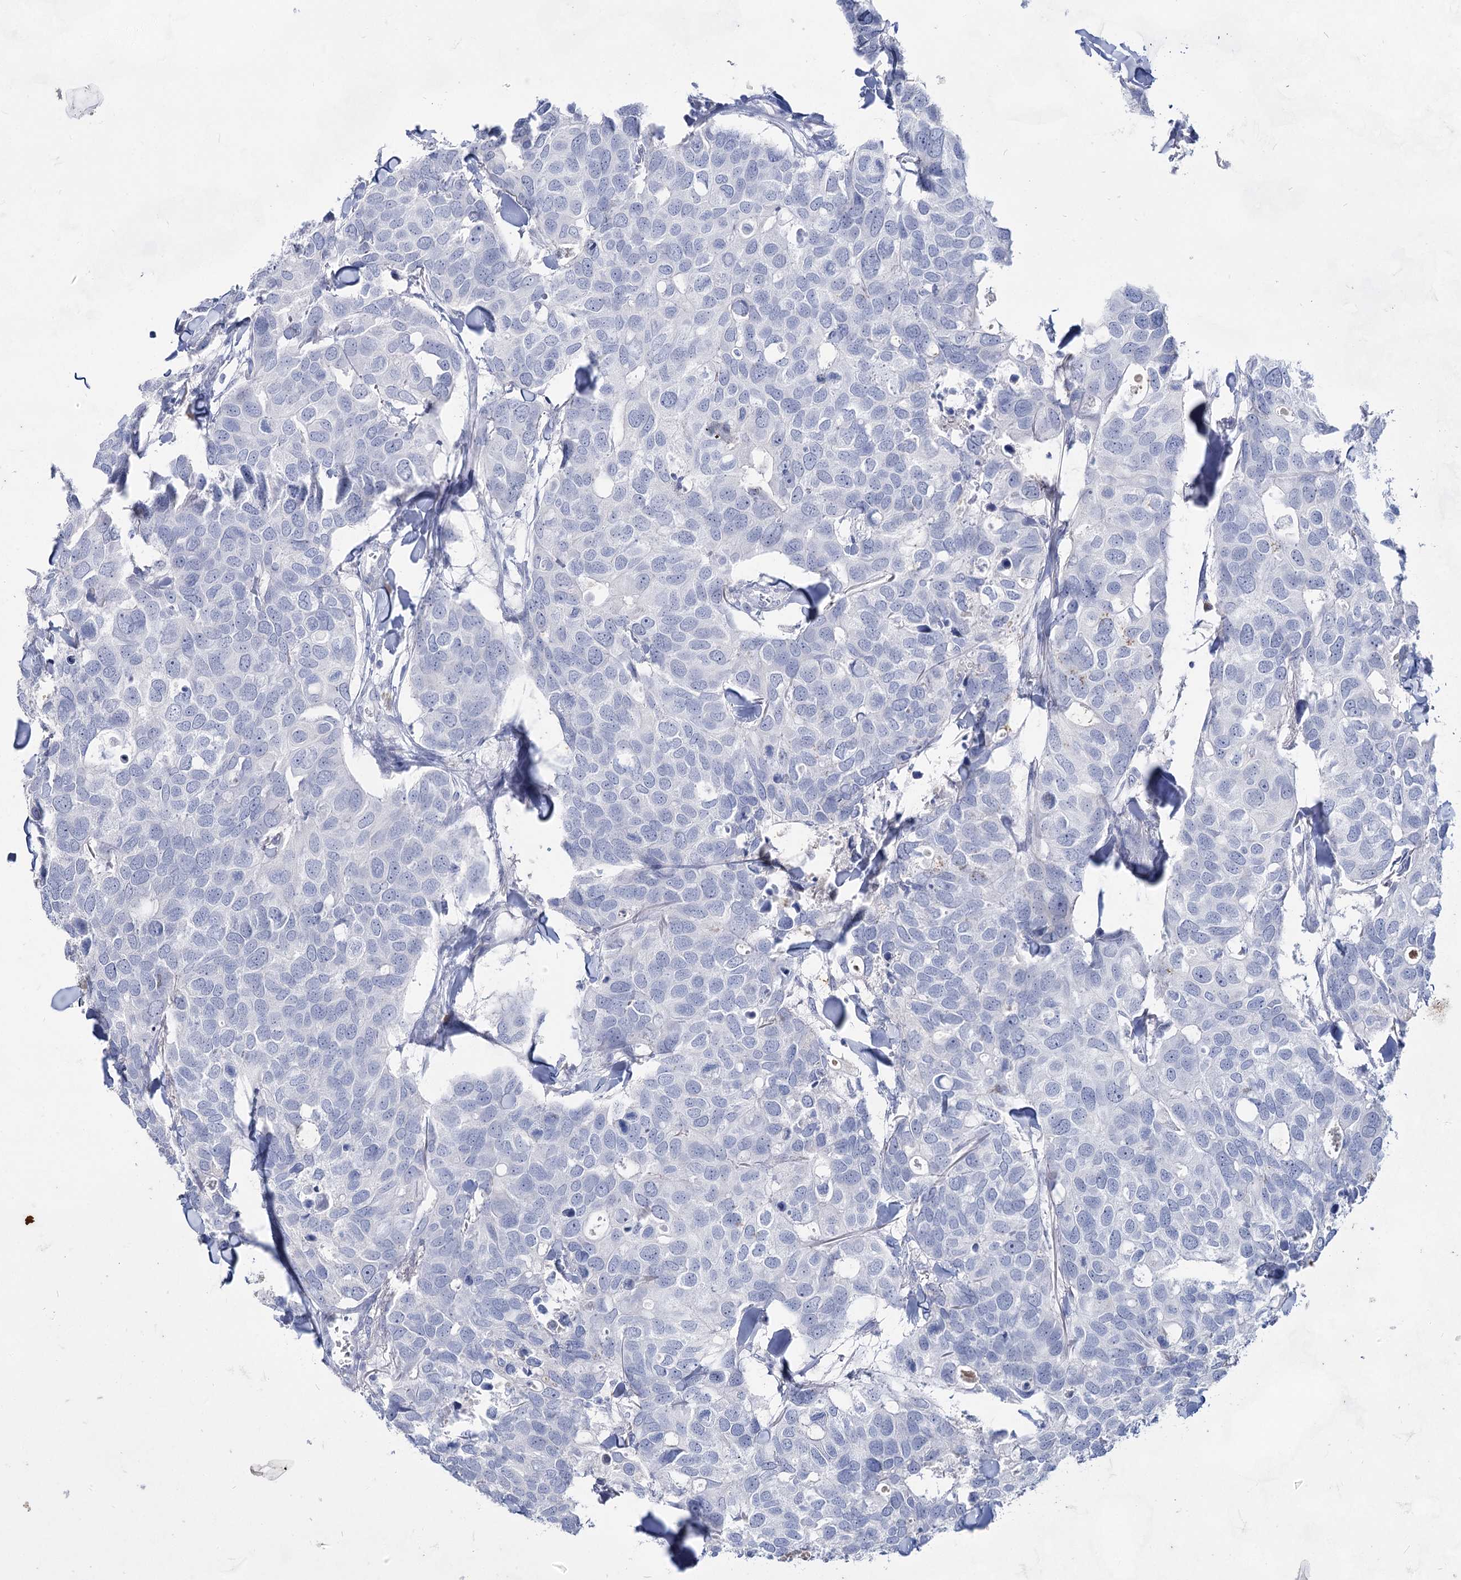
{"staining": {"intensity": "negative", "quantity": "none", "location": "none"}, "tissue": "breast cancer", "cell_type": "Tumor cells", "image_type": "cancer", "snomed": [{"axis": "morphology", "description": "Duct carcinoma"}, {"axis": "topography", "description": "Breast"}], "caption": "Human breast infiltrating ductal carcinoma stained for a protein using IHC shows no staining in tumor cells.", "gene": "ACRV1", "patient": {"sex": "female", "age": 83}}